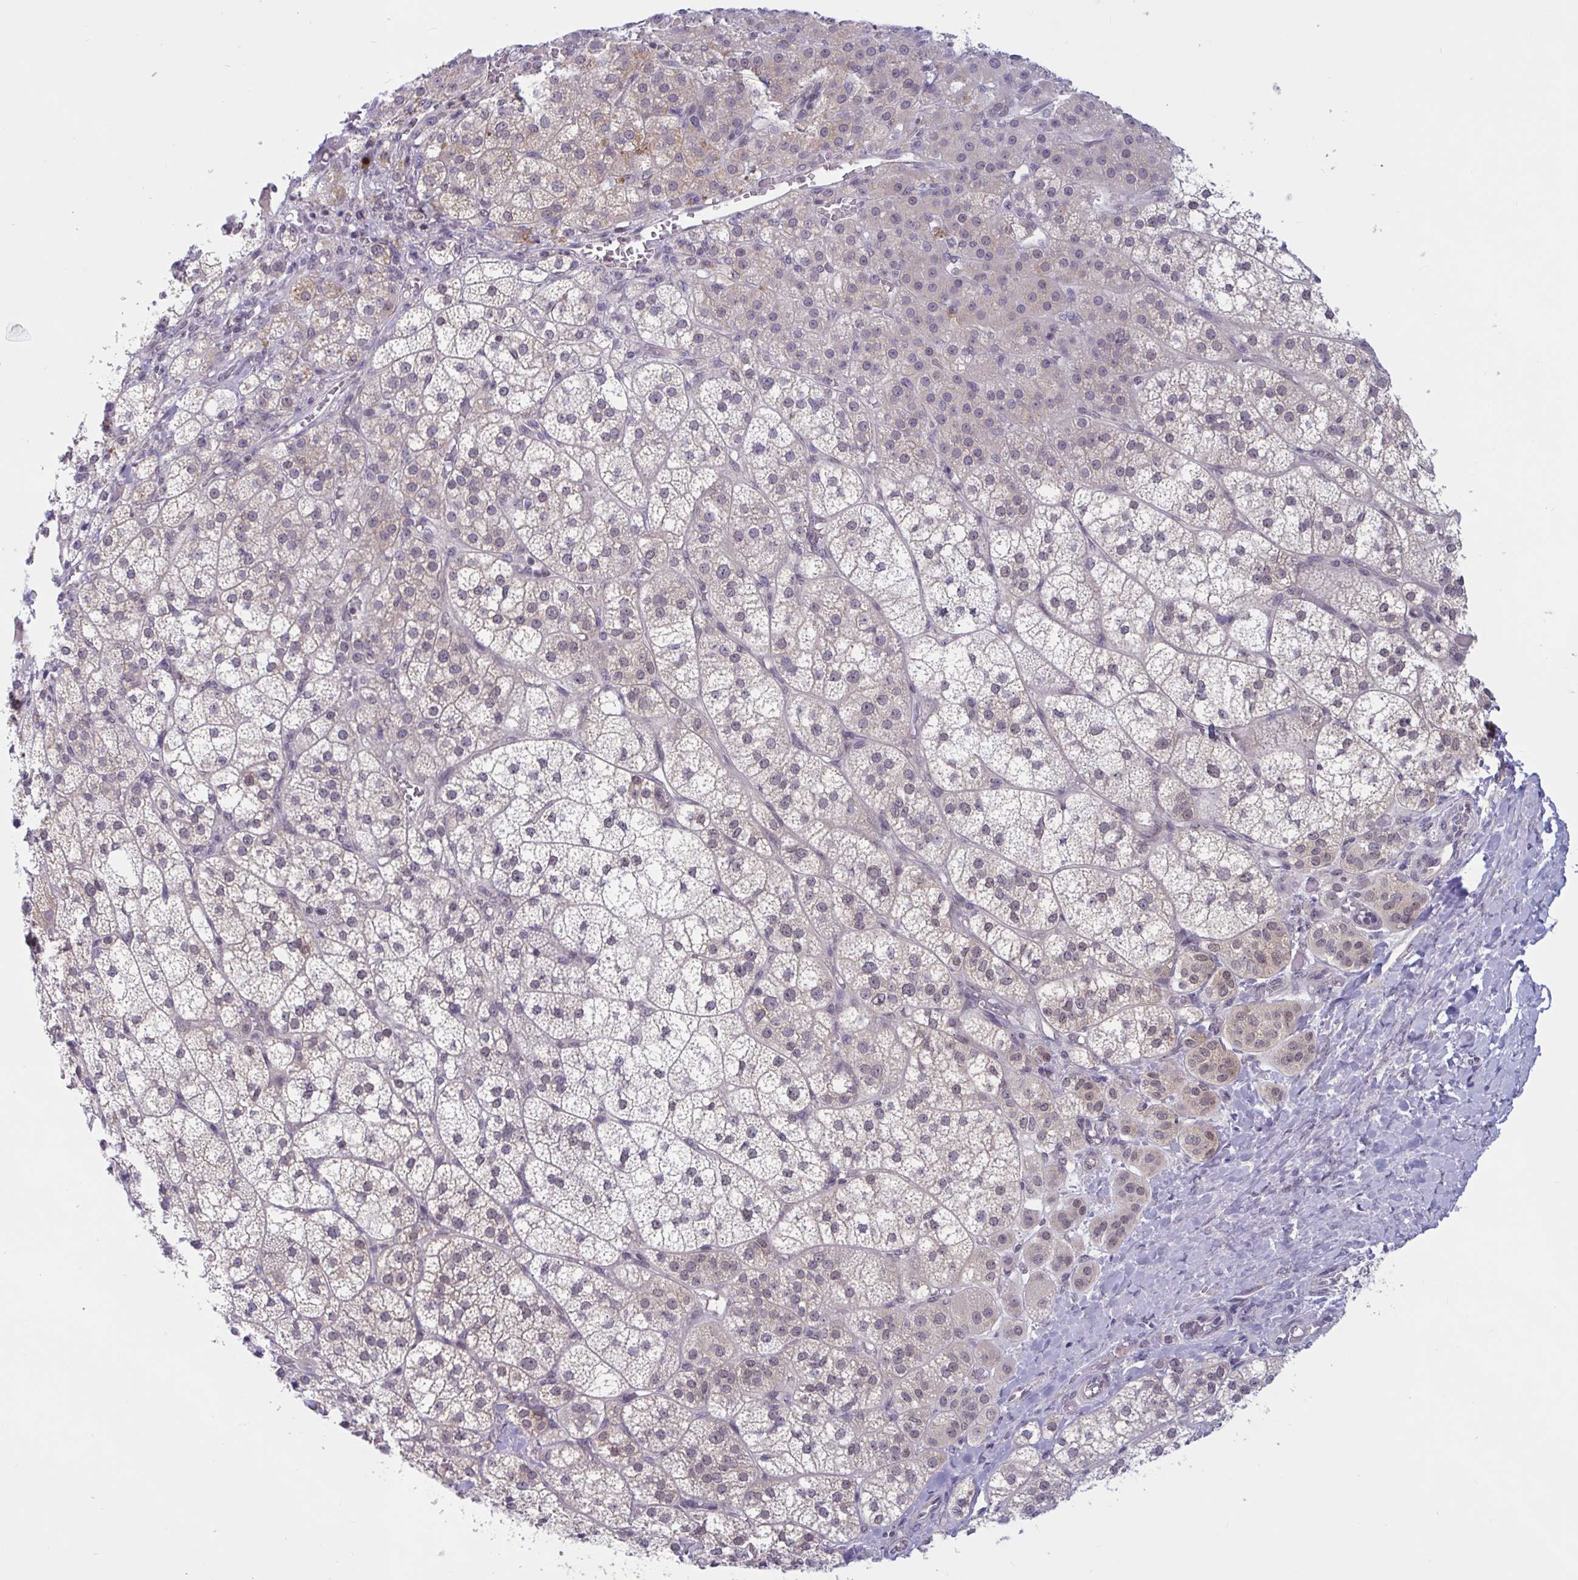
{"staining": {"intensity": "weak", "quantity": "25%-75%", "location": "cytoplasmic/membranous,nuclear"}, "tissue": "adrenal gland", "cell_type": "Glandular cells", "image_type": "normal", "snomed": [{"axis": "morphology", "description": "Normal tissue, NOS"}, {"axis": "topography", "description": "Adrenal gland"}], "caption": "Immunohistochemistry (IHC) image of benign adrenal gland stained for a protein (brown), which demonstrates low levels of weak cytoplasmic/membranous,nuclear positivity in about 25%-75% of glandular cells.", "gene": "TSN", "patient": {"sex": "female", "age": 60}}